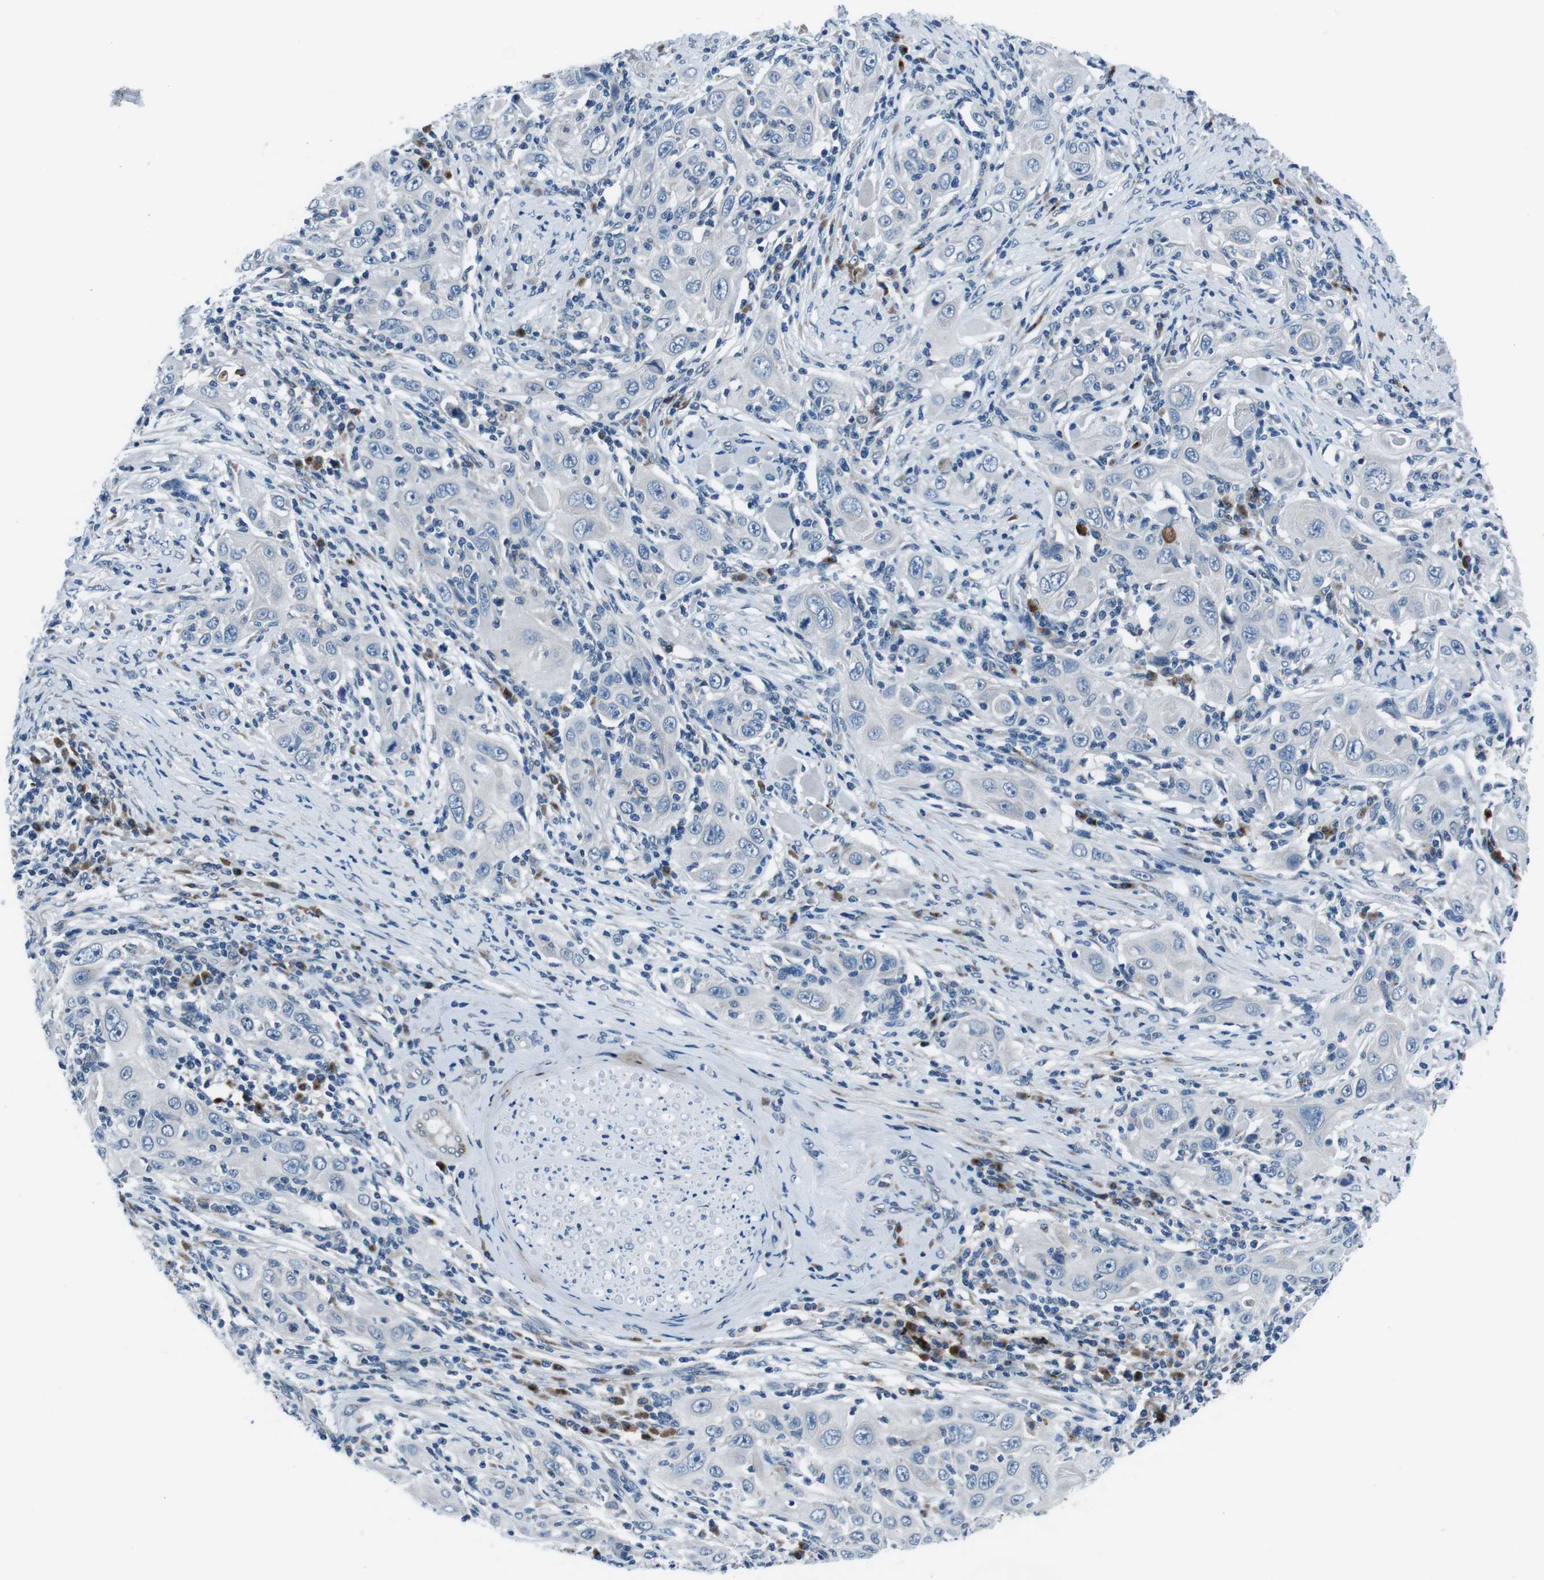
{"staining": {"intensity": "negative", "quantity": "none", "location": "none"}, "tissue": "skin cancer", "cell_type": "Tumor cells", "image_type": "cancer", "snomed": [{"axis": "morphology", "description": "Squamous cell carcinoma, NOS"}, {"axis": "topography", "description": "Skin"}], "caption": "Immunohistochemistry micrograph of neoplastic tissue: skin cancer (squamous cell carcinoma) stained with DAB exhibits no significant protein staining in tumor cells.", "gene": "NUCB2", "patient": {"sex": "female", "age": 88}}